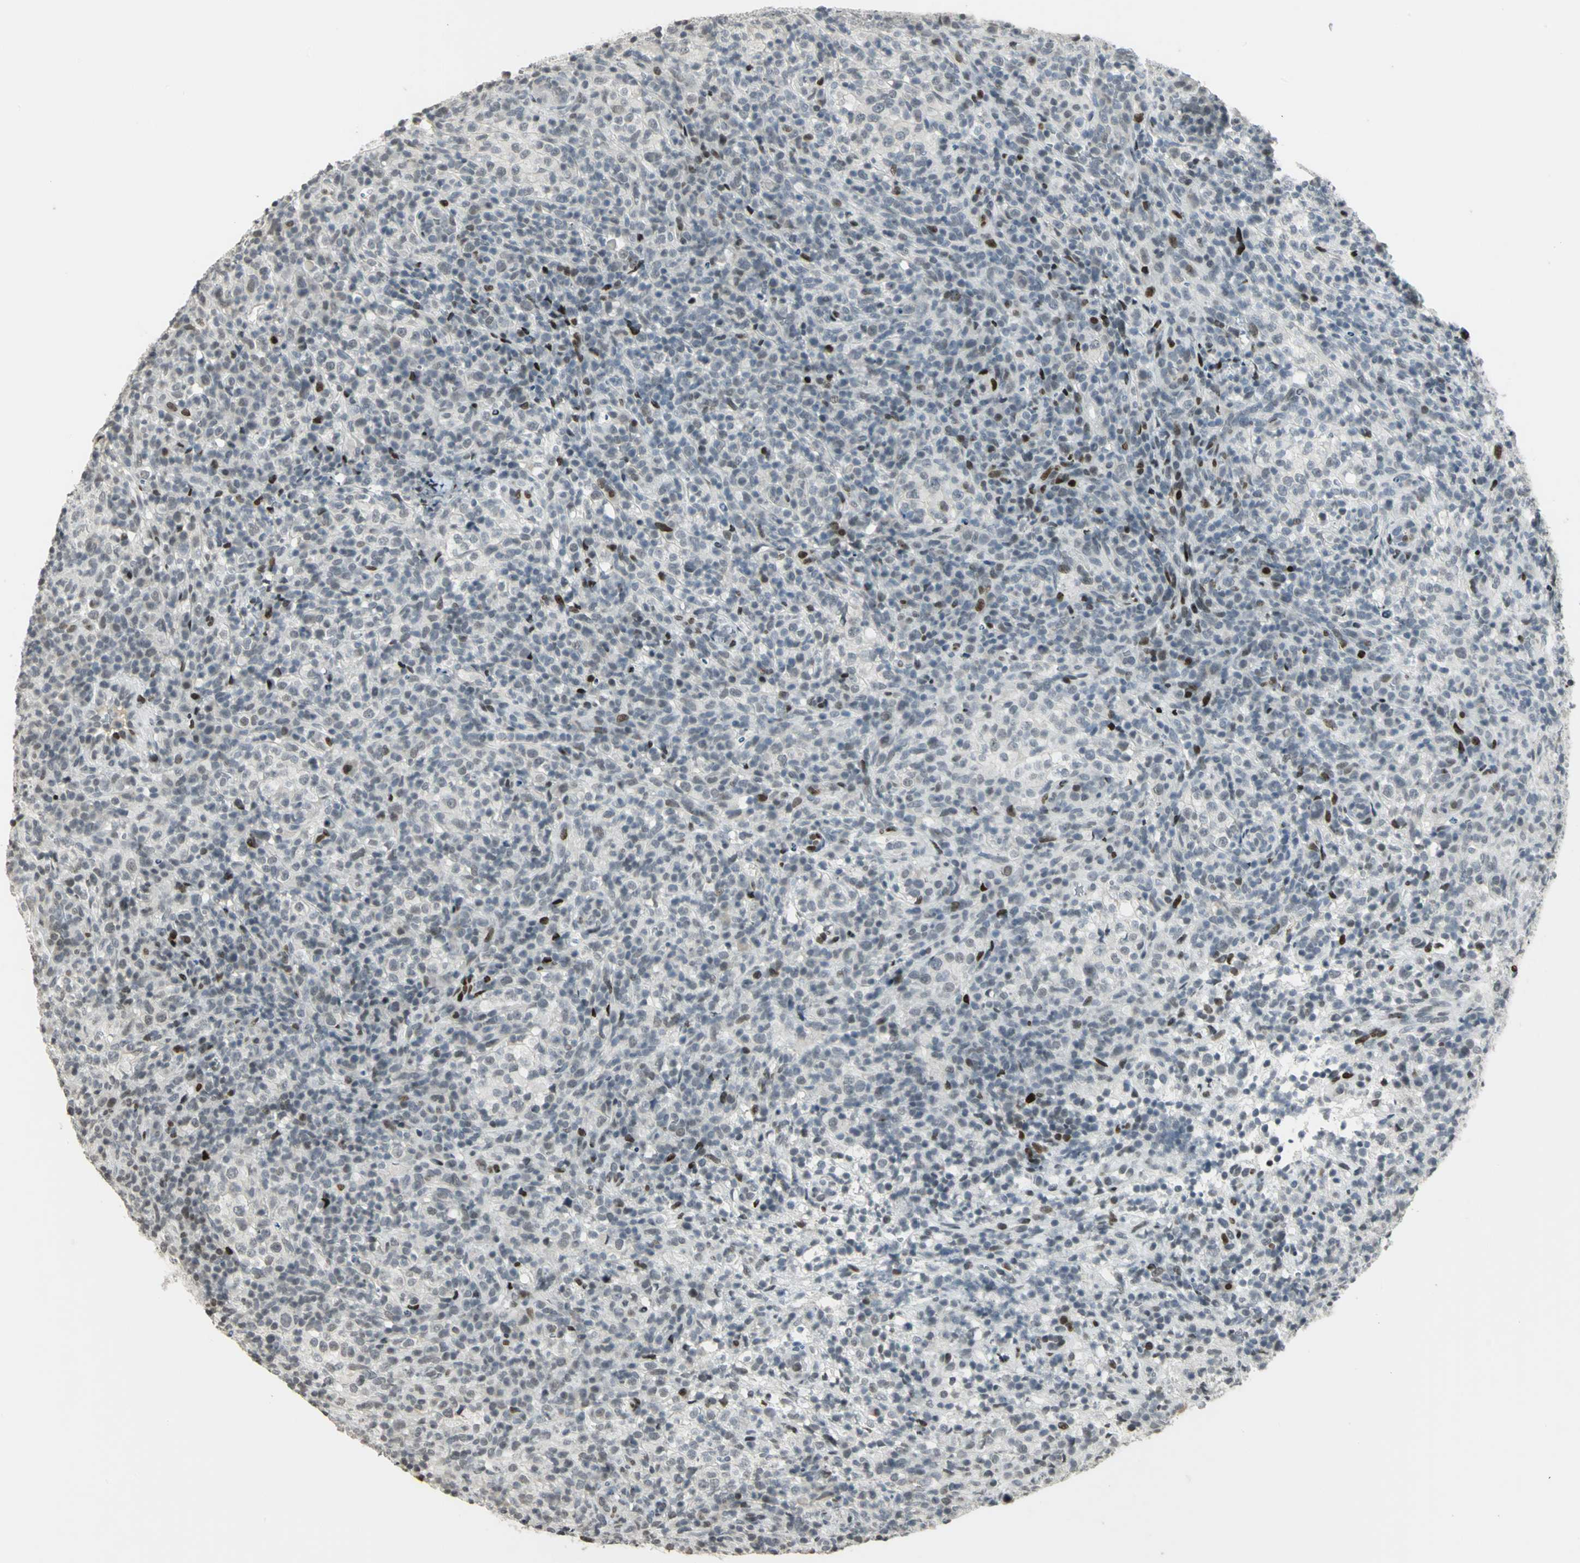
{"staining": {"intensity": "weak", "quantity": "<25%", "location": "nuclear"}, "tissue": "lymphoma", "cell_type": "Tumor cells", "image_type": "cancer", "snomed": [{"axis": "morphology", "description": "Malignant lymphoma, non-Hodgkin's type, High grade"}, {"axis": "topography", "description": "Lymph node"}], "caption": "An image of malignant lymphoma, non-Hodgkin's type (high-grade) stained for a protein reveals no brown staining in tumor cells.", "gene": "KDM1A", "patient": {"sex": "female", "age": 76}}